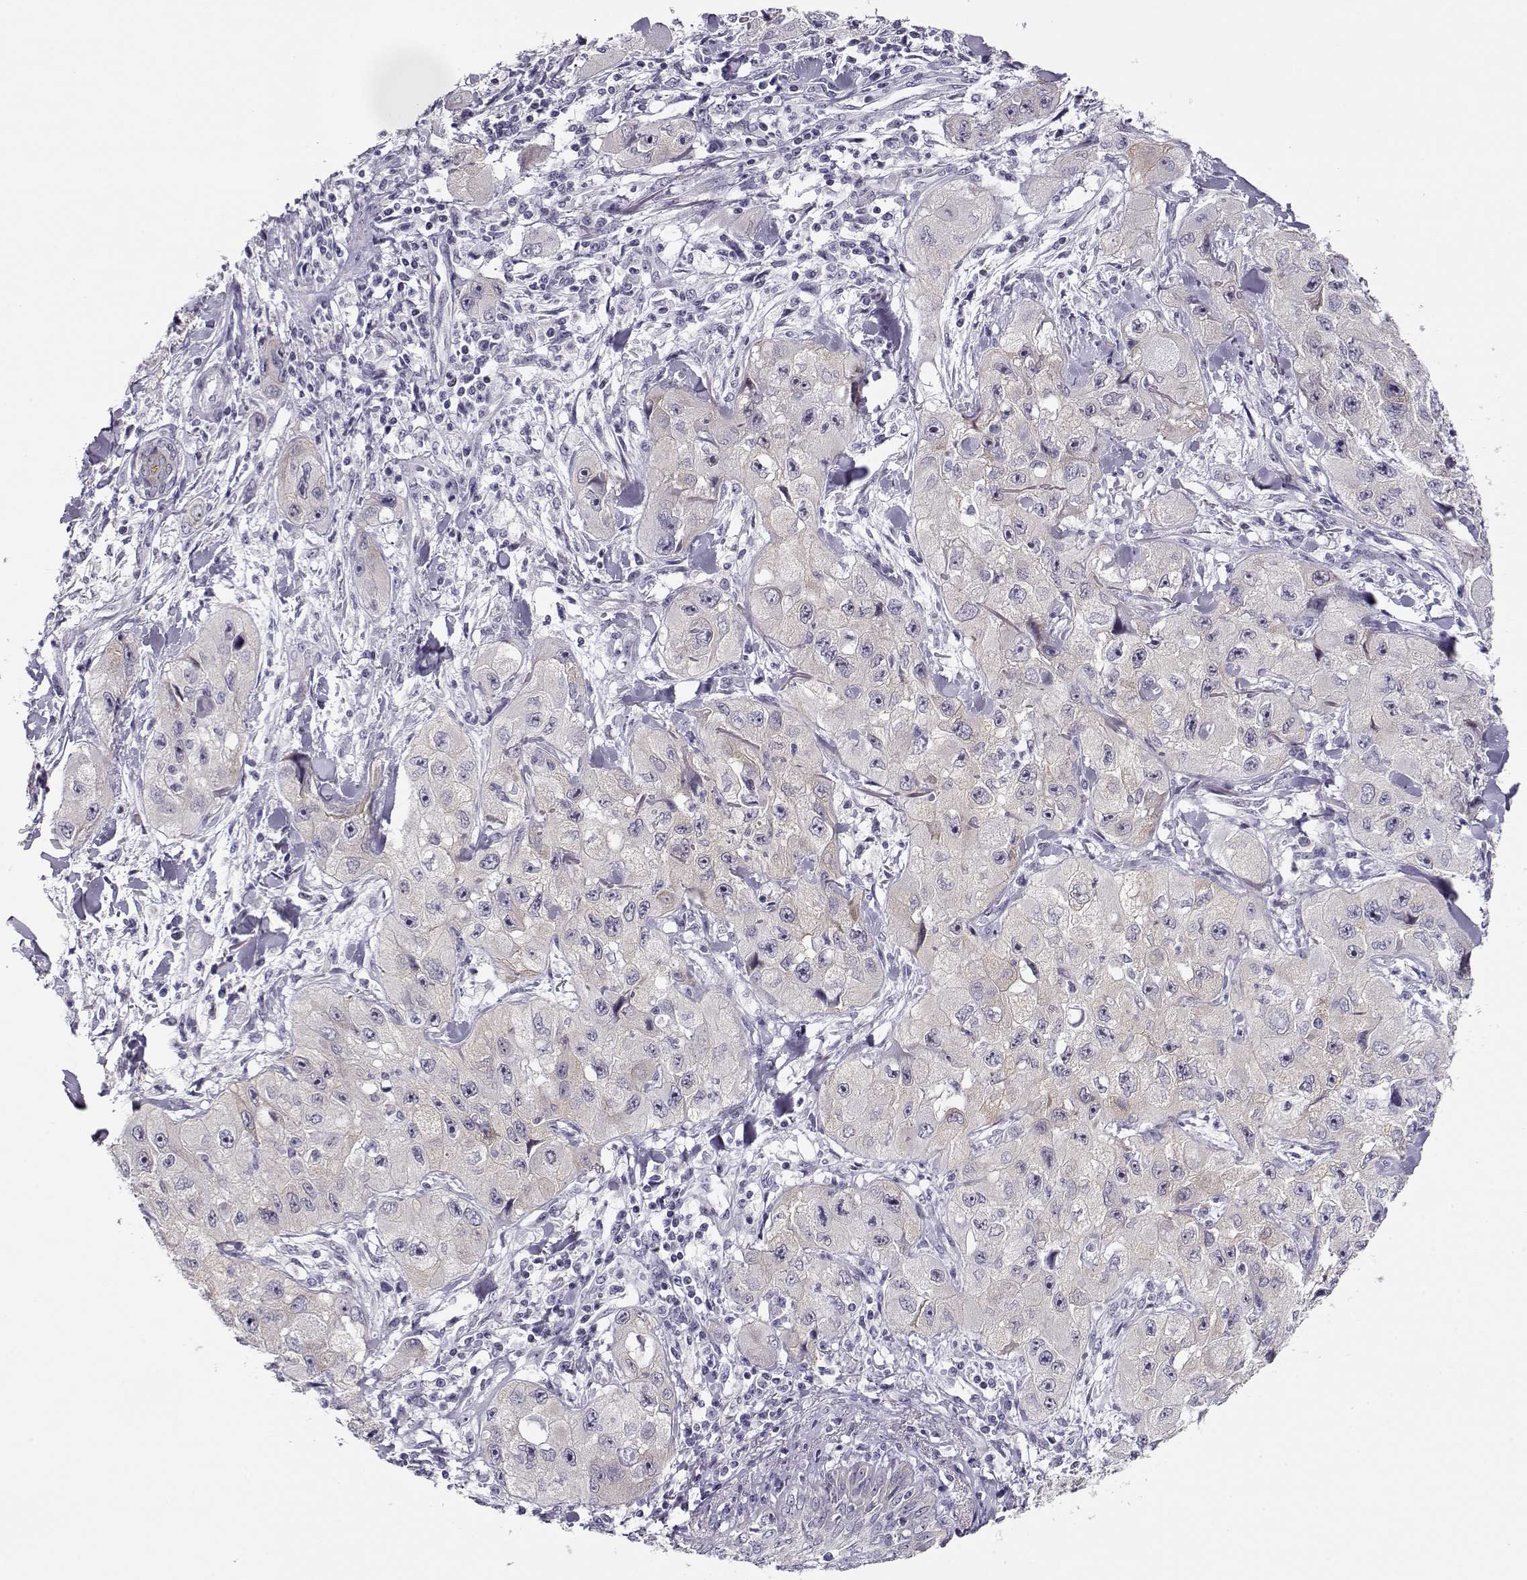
{"staining": {"intensity": "negative", "quantity": "none", "location": "none"}, "tissue": "skin cancer", "cell_type": "Tumor cells", "image_type": "cancer", "snomed": [{"axis": "morphology", "description": "Squamous cell carcinoma, NOS"}, {"axis": "topography", "description": "Skin"}, {"axis": "topography", "description": "Subcutis"}], "caption": "Immunohistochemistry of skin cancer (squamous cell carcinoma) displays no expression in tumor cells. (Stains: DAB (3,3'-diaminobenzidine) immunohistochemistry (IHC) with hematoxylin counter stain, Microscopy: brightfield microscopy at high magnification).", "gene": "CRX", "patient": {"sex": "male", "age": 73}}